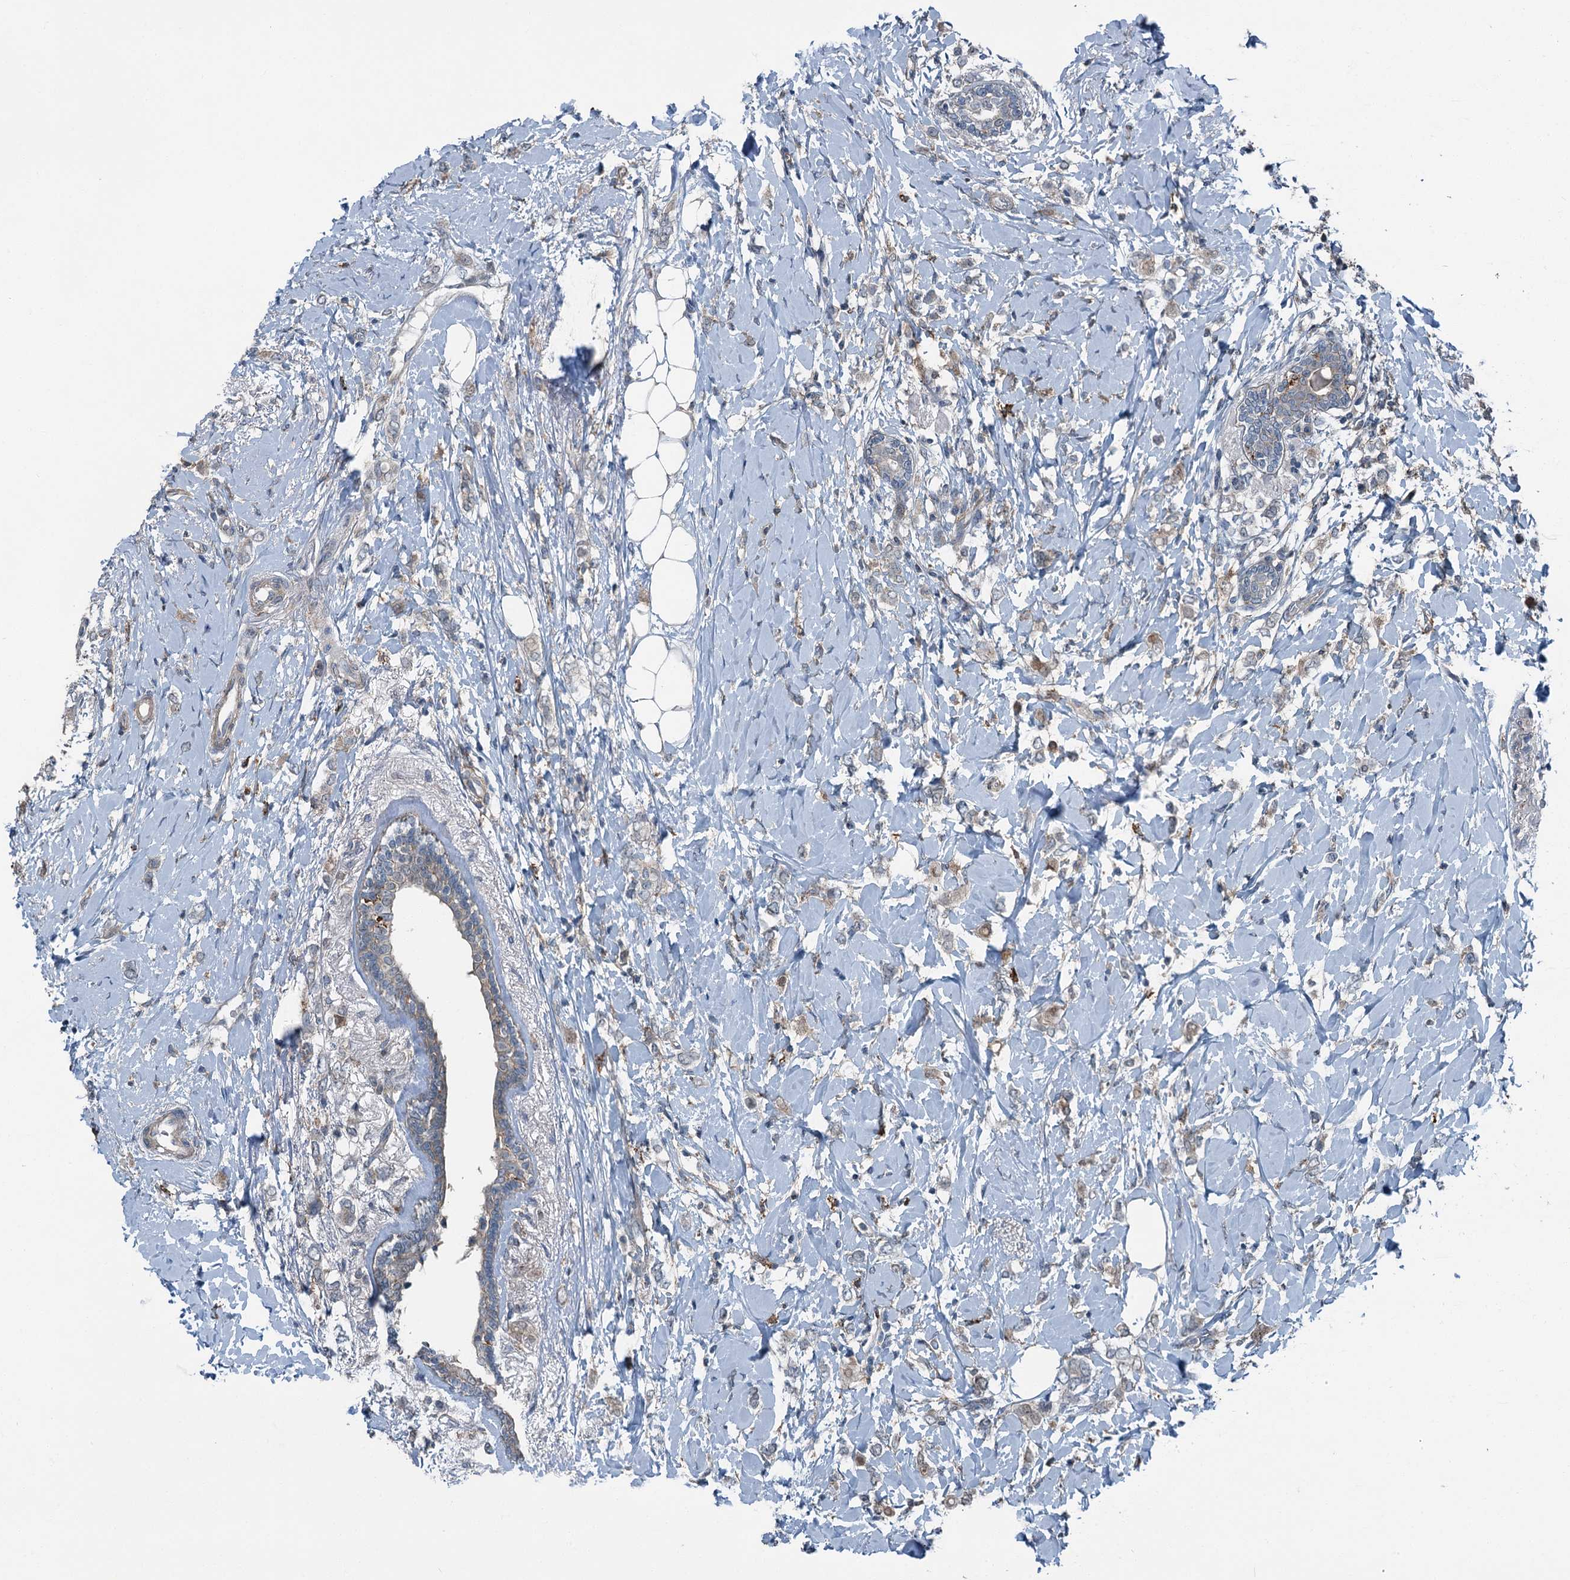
{"staining": {"intensity": "weak", "quantity": "<25%", "location": "cytoplasmic/membranous"}, "tissue": "breast cancer", "cell_type": "Tumor cells", "image_type": "cancer", "snomed": [{"axis": "morphology", "description": "Normal tissue, NOS"}, {"axis": "morphology", "description": "Lobular carcinoma"}, {"axis": "topography", "description": "Breast"}], "caption": "Tumor cells show no significant staining in breast lobular carcinoma.", "gene": "AXL", "patient": {"sex": "female", "age": 47}}